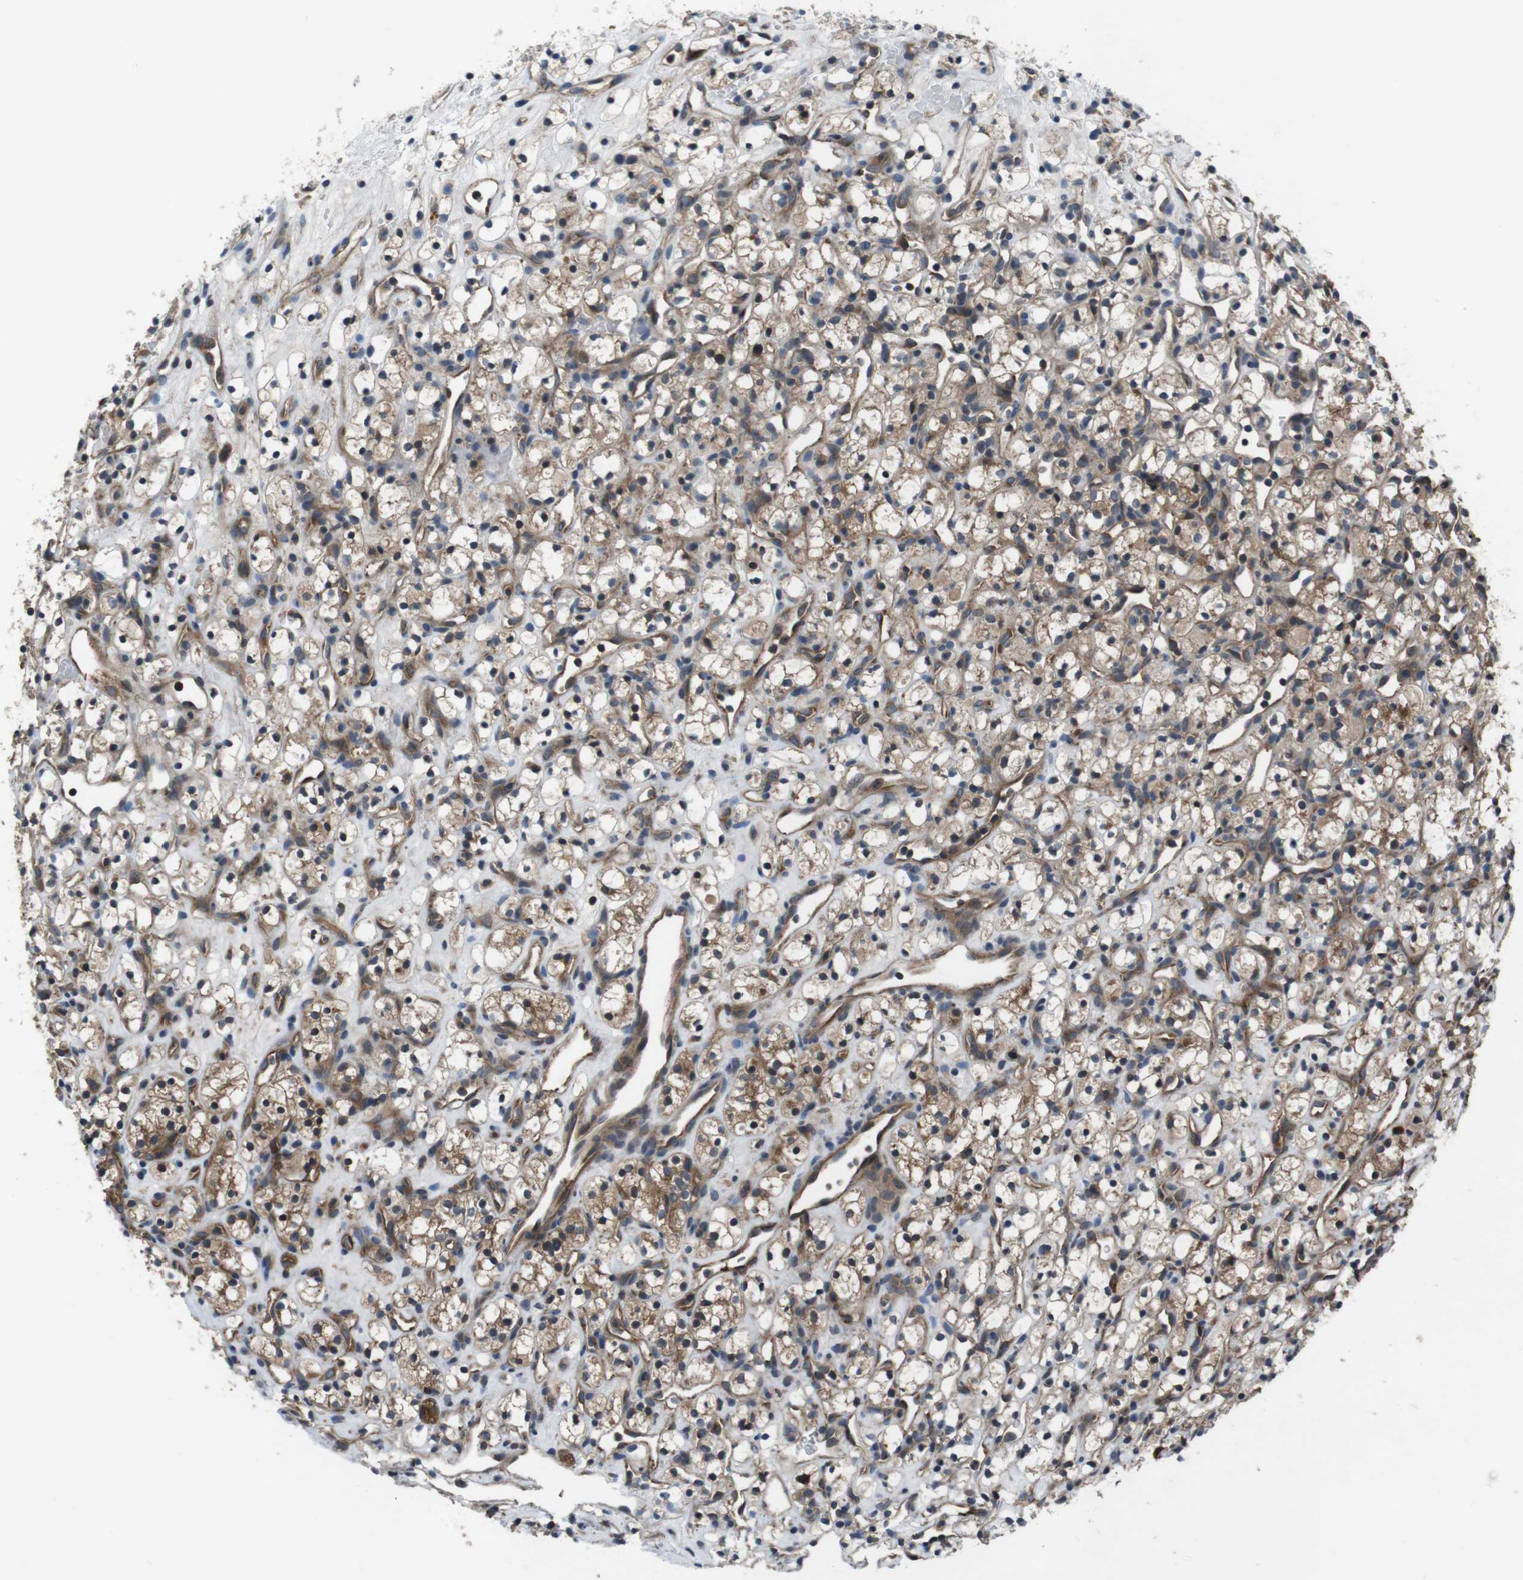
{"staining": {"intensity": "moderate", "quantity": "25%-75%", "location": "cytoplasmic/membranous"}, "tissue": "renal cancer", "cell_type": "Tumor cells", "image_type": "cancer", "snomed": [{"axis": "morphology", "description": "Adenocarcinoma, NOS"}, {"axis": "topography", "description": "Kidney"}], "caption": "About 25%-75% of tumor cells in renal adenocarcinoma display moderate cytoplasmic/membranous protein positivity as visualized by brown immunohistochemical staining.", "gene": "SLC22A23", "patient": {"sex": "female", "age": 60}}